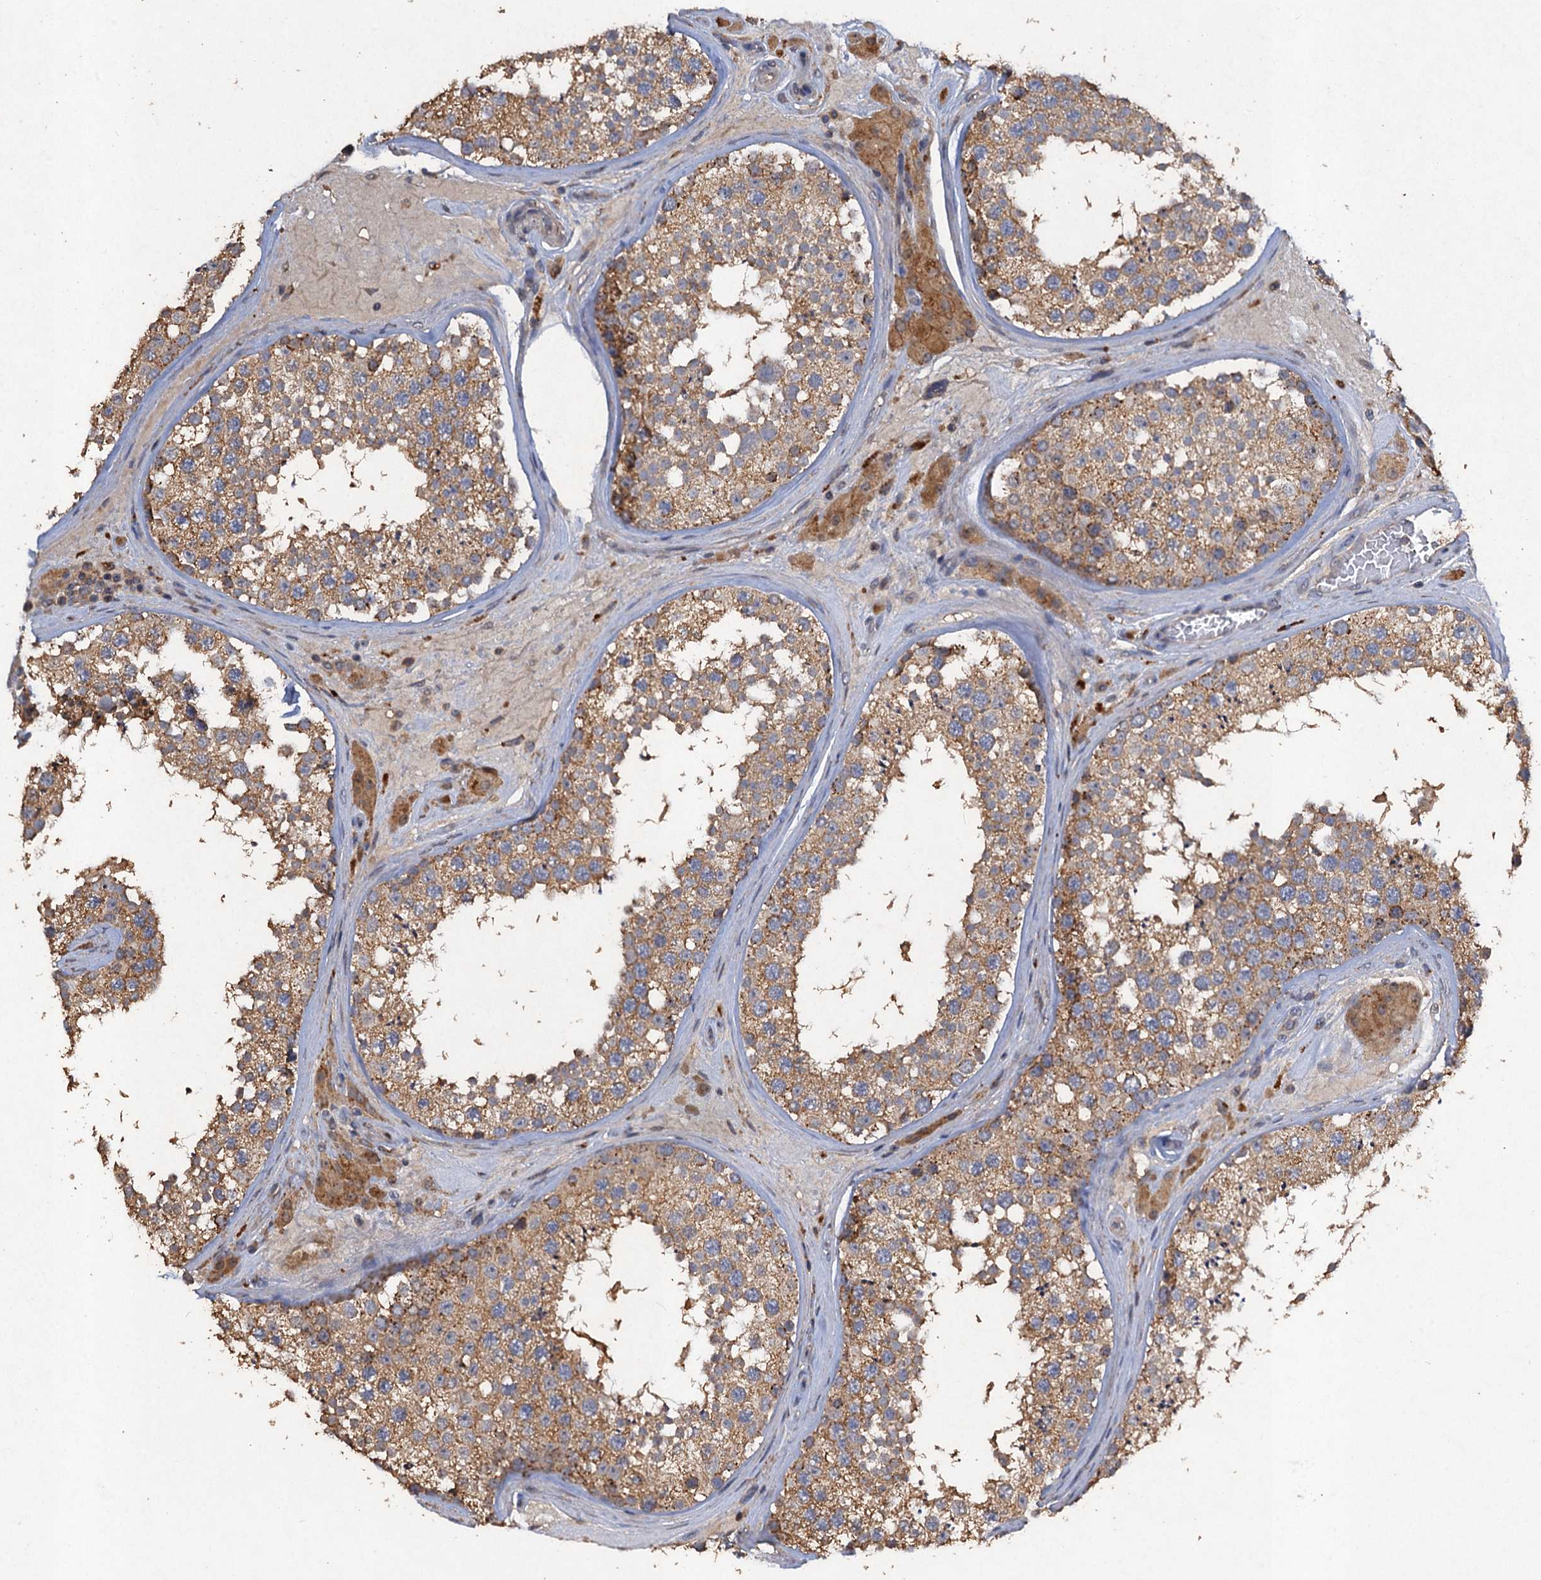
{"staining": {"intensity": "moderate", "quantity": ">75%", "location": "cytoplasmic/membranous"}, "tissue": "testis", "cell_type": "Cells in seminiferous ducts", "image_type": "normal", "snomed": [{"axis": "morphology", "description": "Normal tissue, NOS"}, {"axis": "topography", "description": "Testis"}], "caption": "A photomicrograph of human testis stained for a protein exhibits moderate cytoplasmic/membranous brown staining in cells in seminiferous ducts. The protein of interest is stained brown, and the nuclei are stained in blue (DAB IHC with brightfield microscopy, high magnification).", "gene": "SCUBE3", "patient": {"sex": "male", "age": 46}}